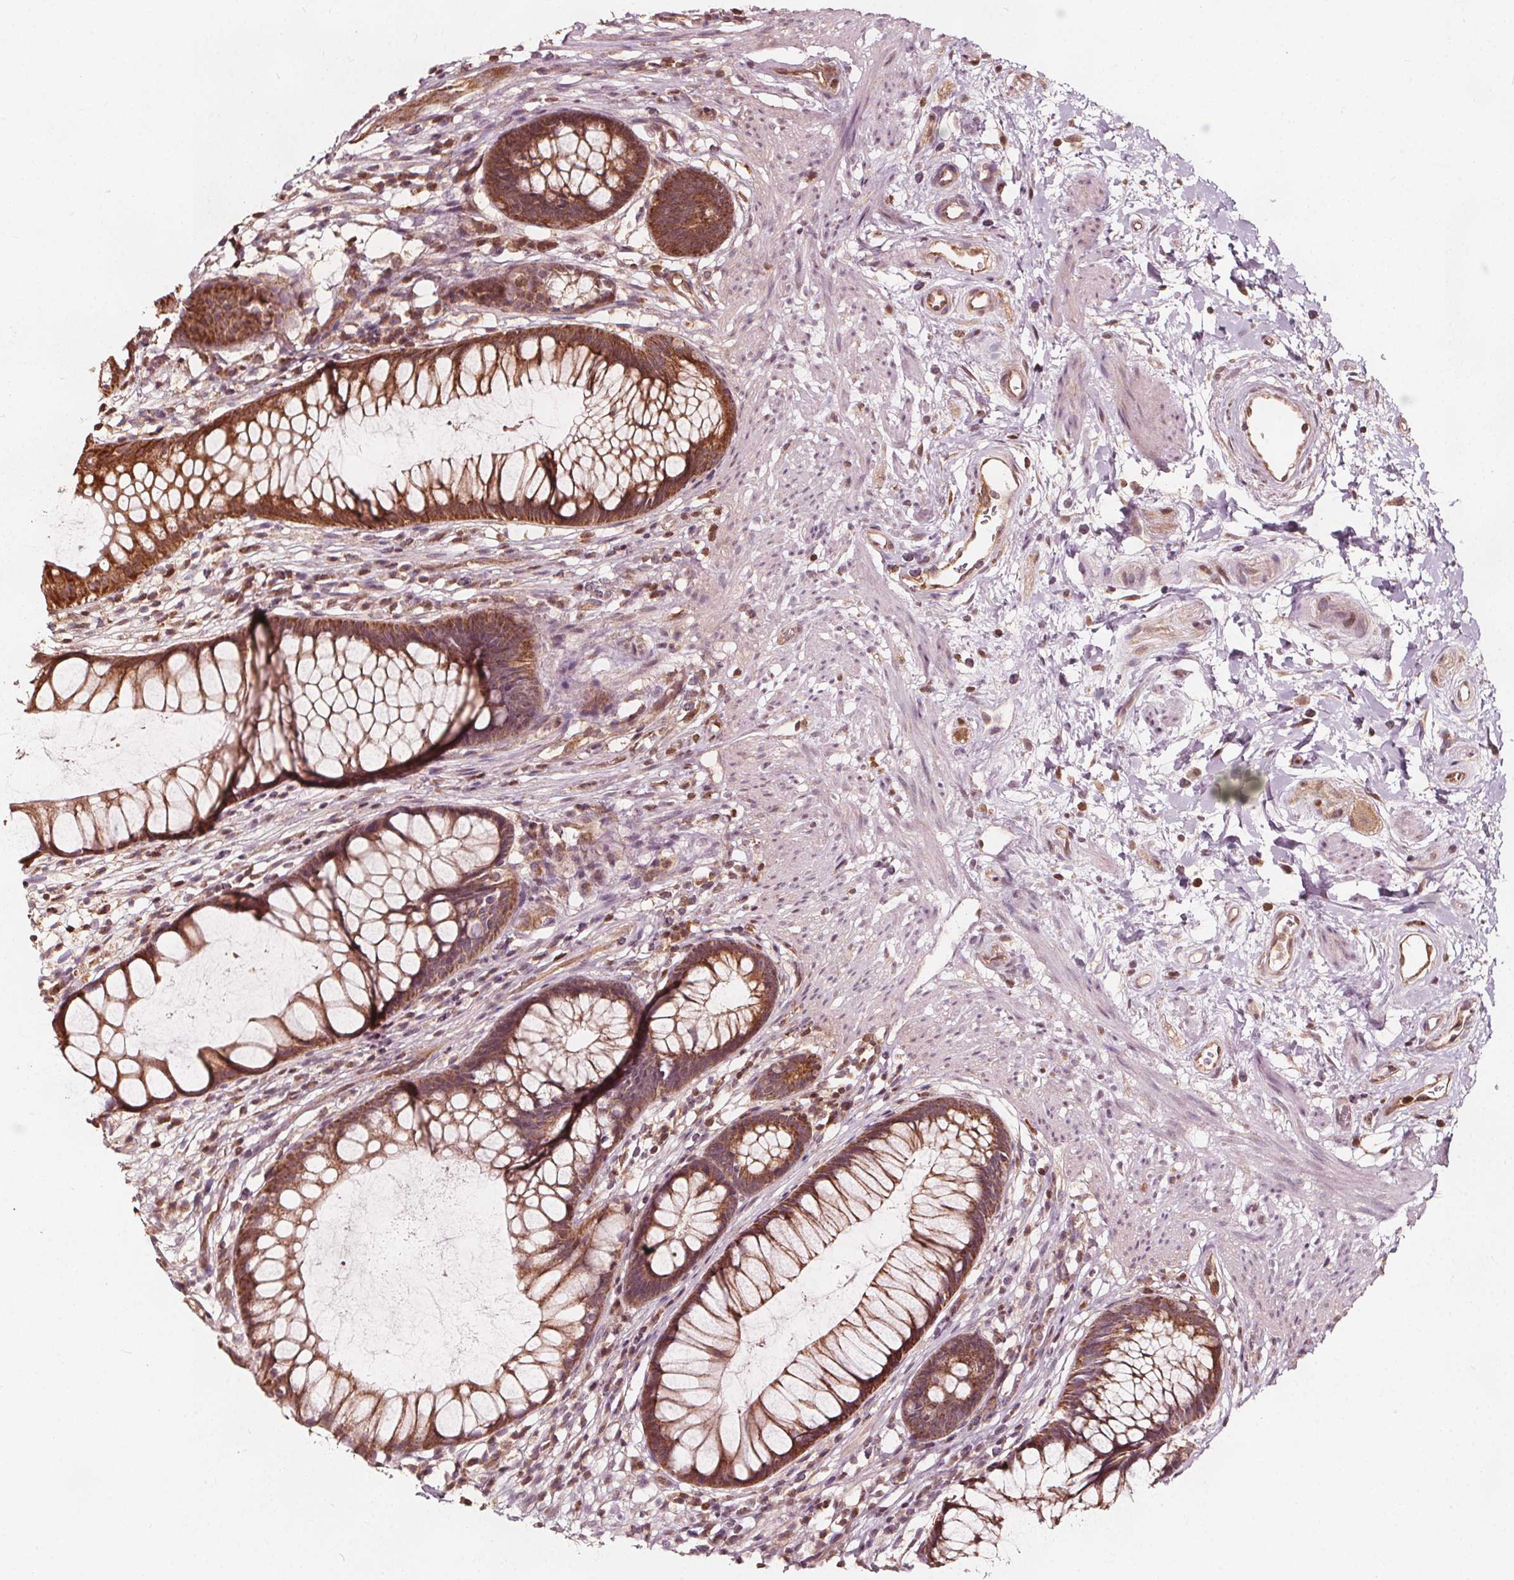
{"staining": {"intensity": "strong", "quantity": ">75%", "location": "cytoplasmic/membranous"}, "tissue": "rectum", "cell_type": "Glandular cells", "image_type": "normal", "snomed": [{"axis": "morphology", "description": "Normal tissue, NOS"}, {"axis": "topography", "description": "Smooth muscle"}, {"axis": "topography", "description": "Rectum"}], "caption": "Protein staining of benign rectum exhibits strong cytoplasmic/membranous staining in approximately >75% of glandular cells. (DAB (3,3'-diaminobenzidine) IHC, brown staining for protein, blue staining for nuclei).", "gene": "AIP", "patient": {"sex": "male", "age": 53}}